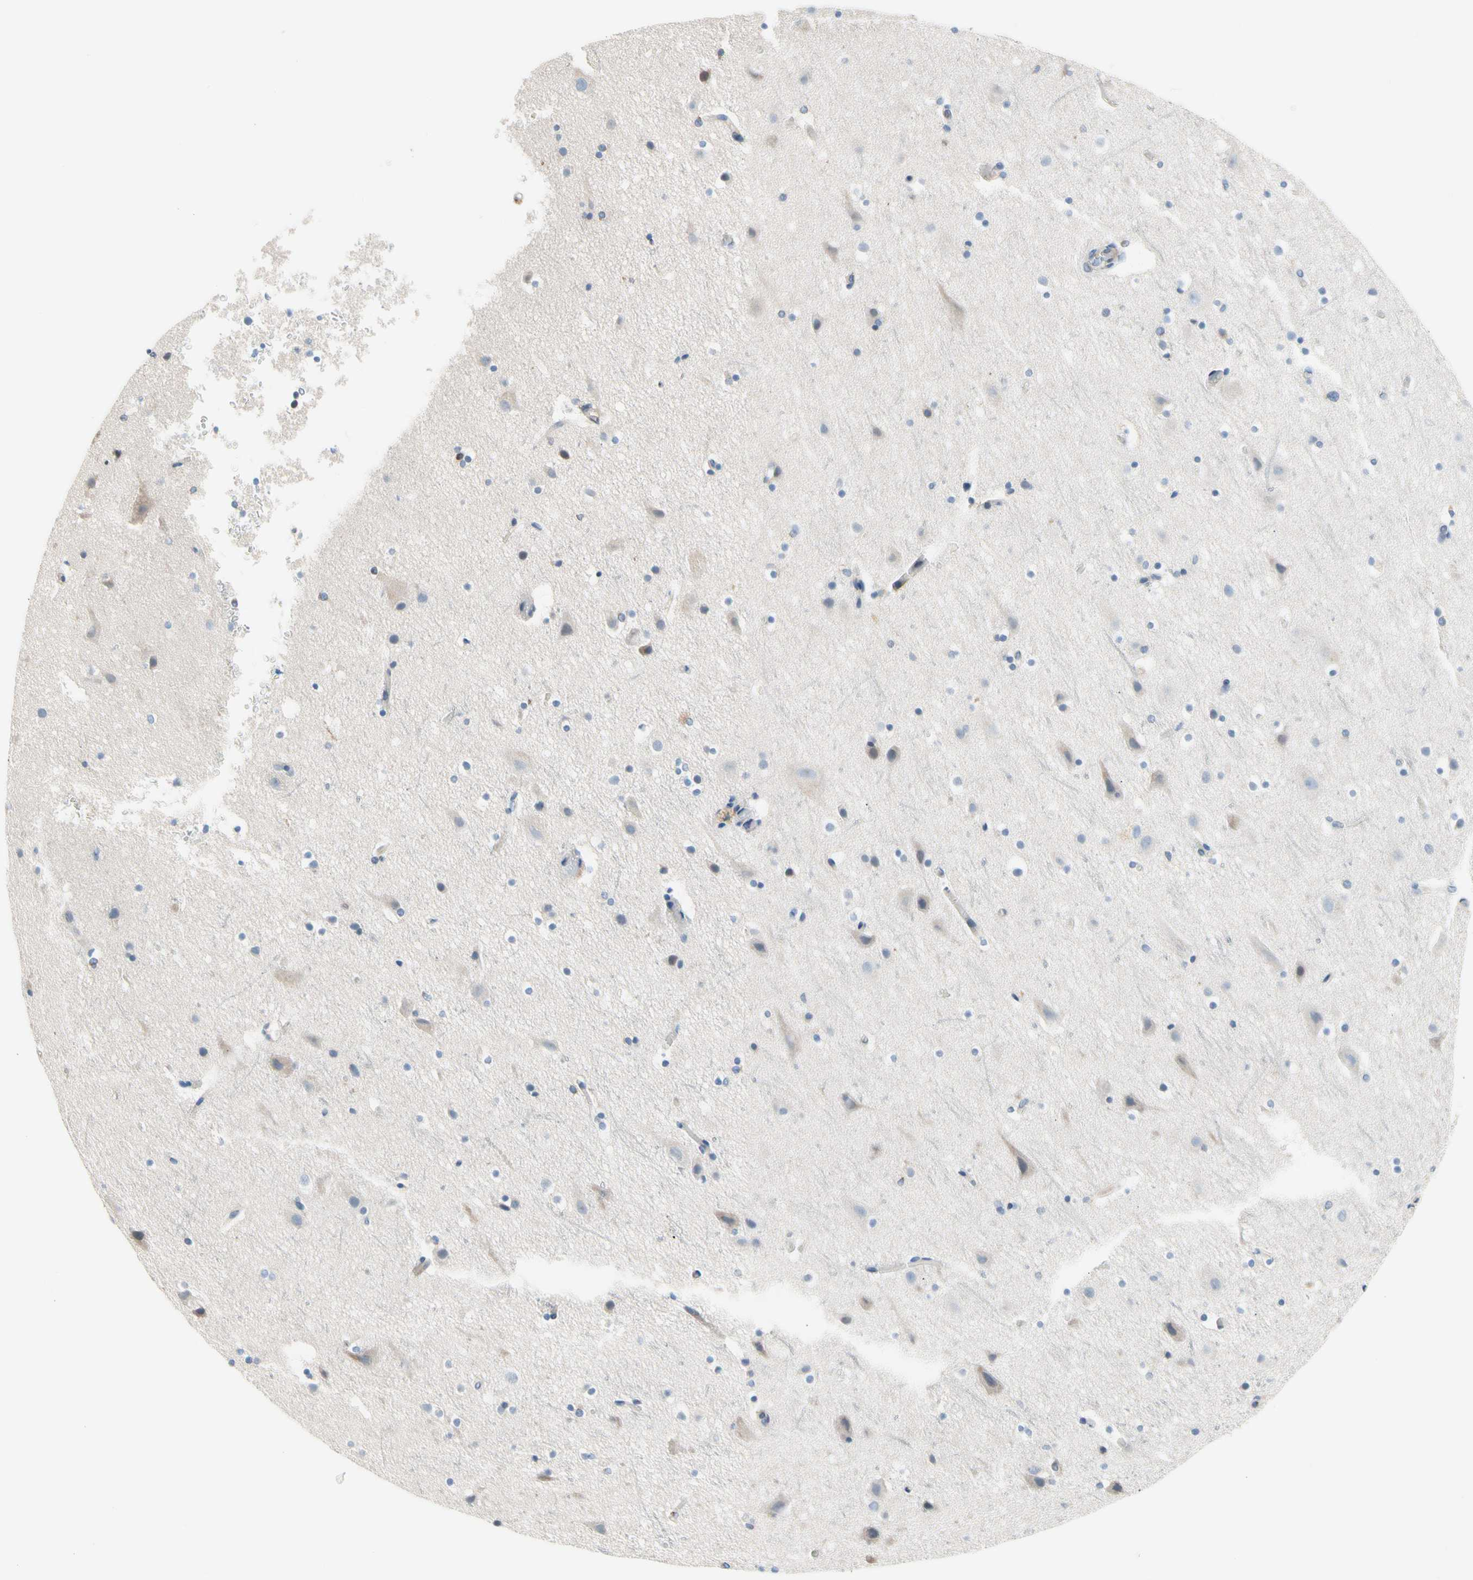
{"staining": {"intensity": "negative", "quantity": "none", "location": "none"}, "tissue": "cerebral cortex", "cell_type": "Endothelial cells", "image_type": "normal", "snomed": [{"axis": "morphology", "description": "Normal tissue, NOS"}, {"axis": "topography", "description": "Cerebral cortex"}], "caption": "The IHC micrograph has no significant staining in endothelial cells of cerebral cortex.", "gene": "MAP3K3", "patient": {"sex": "male", "age": 45}}